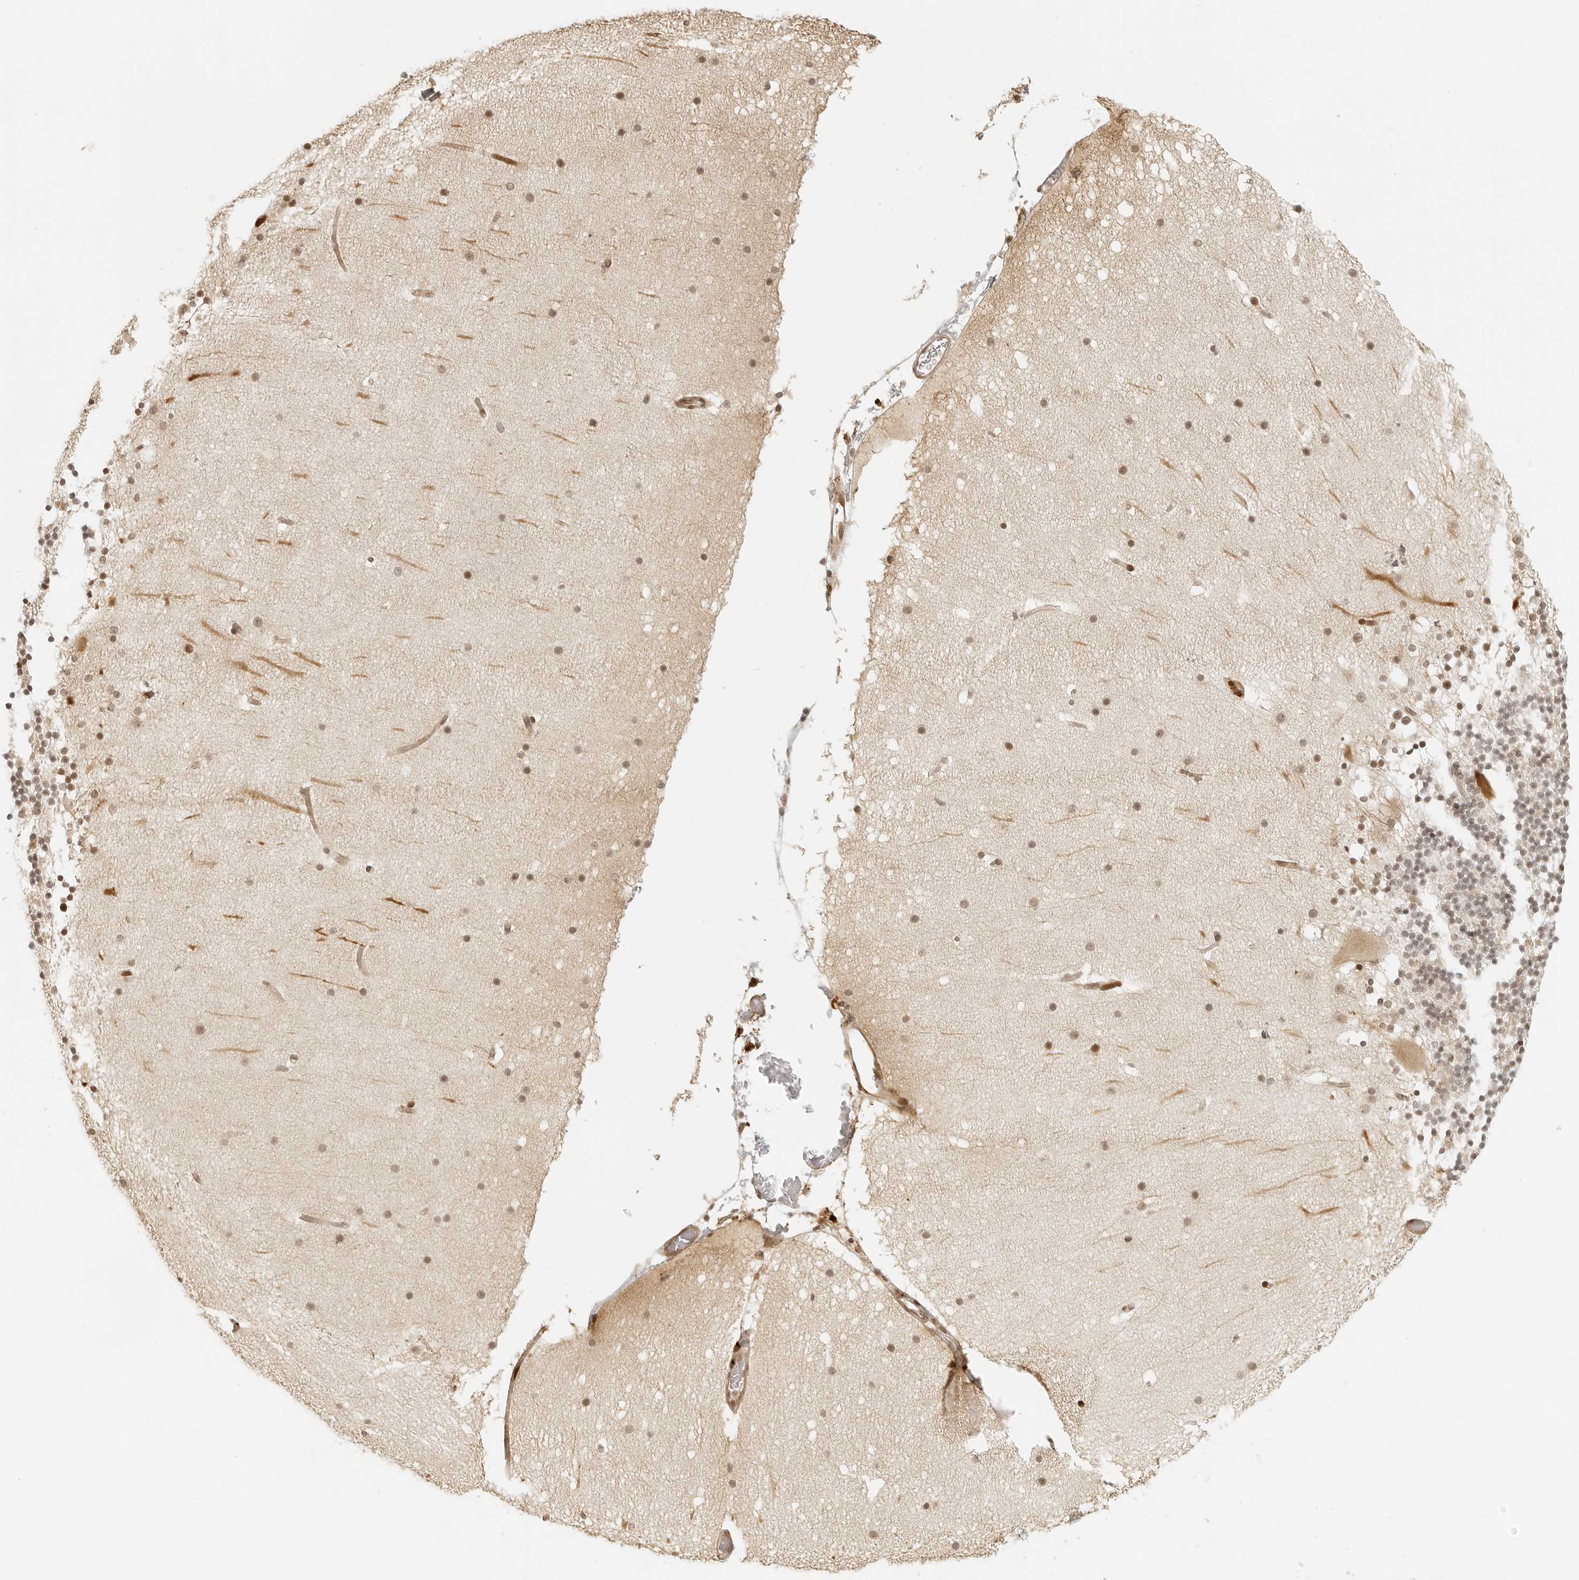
{"staining": {"intensity": "weak", "quantity": "25%-75%", "location": "cytoplasmic/membranous,nuclear"}, "tissue": "cerebellum", "cell_type": "Cells in granular layer", "image_type": "normal", "snomed": [{"axis": "morphology", "description": "Normal tissue, NOS"}, {"axis": "topography", "description": "Cerebellum"}], "caption": "Immunohistochemical staining of unremarkable cerebellum exhibits low levels of weak cytoplasmic/membranous,nuclear staining in approximately 25%-75% of cells in granular layer. The staining was performed using DAB, with brown indicating positive protein expression. Nuclei are stained blue with hematoxylin.", "gene": "ZNF407", "patient": {"sex": "male", "age": 57}}